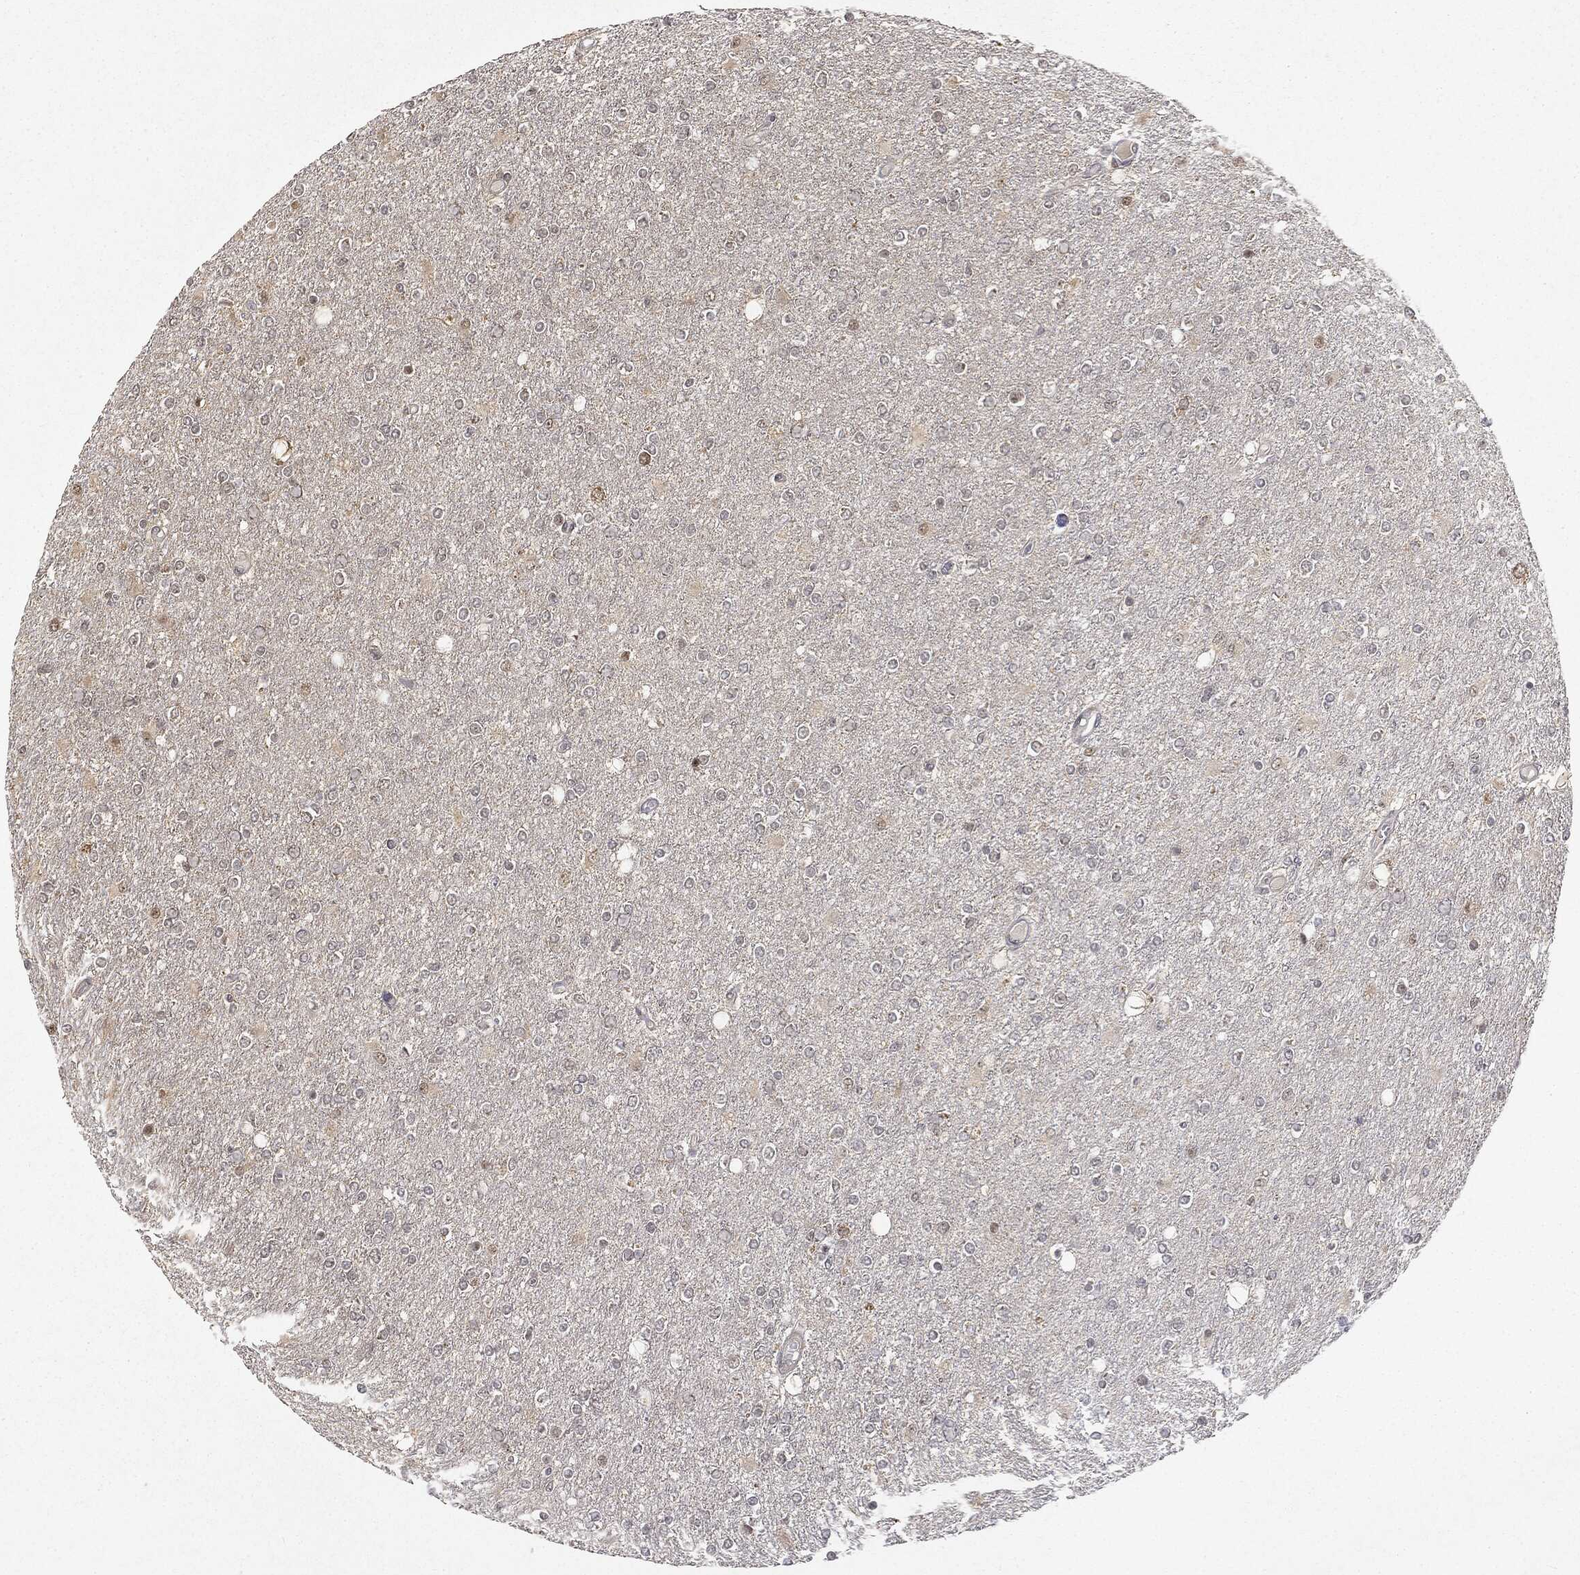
{"staining": {"intensity": "weak", "quantity": "<25%", "location": "nuclear"}, "tissue": "glioma", "cell_type": "Tumor cells", "image_type": "cancer", "snomed": [{"axis": "morphology", "description": "Glioma, malignant, High grade"}, {"axis": "topography", "description": "Cerebral cortex"}], "caption": "Immunohistochemical staining of glioma shows no significant positivity in tumor cells.", "gene": "ZNHIT6", "patient": {"sex": "male", "age": 70}}